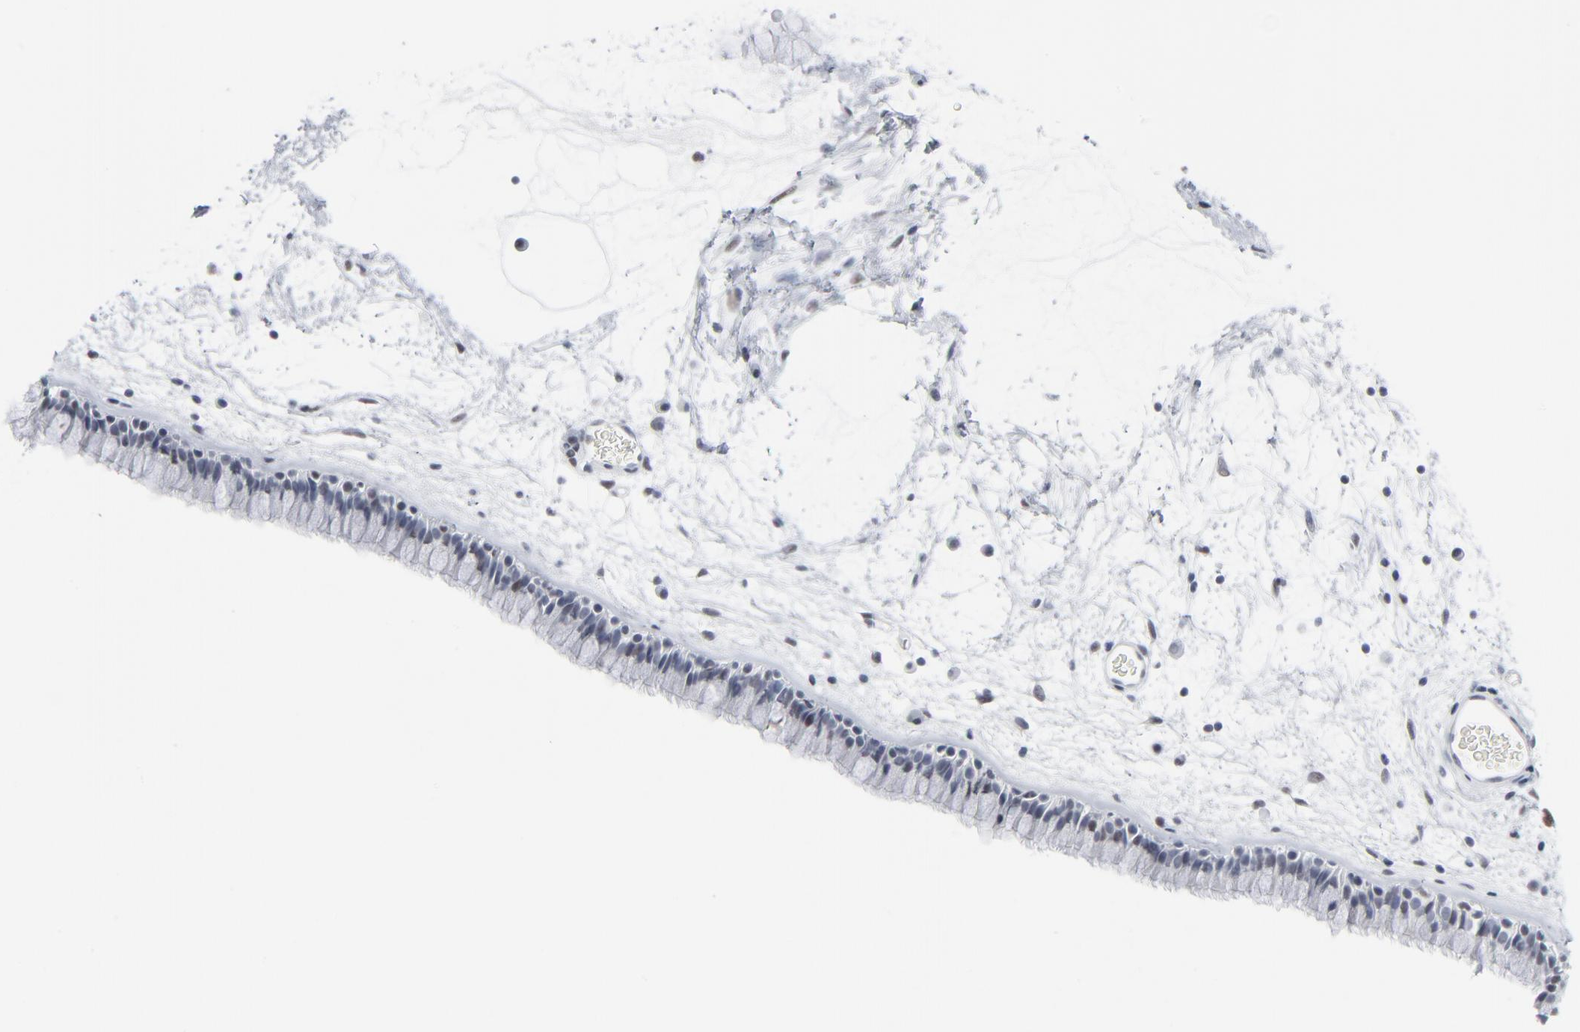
{"staining": {"intensity": "weak", "quantity": "25%-75%", "location": "nuclear"}, "tissue": "nasopharynx", "cell_type": "Respiratory epithelial cells", "image_type": "normal", "snomed": [{"axis": "morphology", "description": "Normal tissue, NOS"}, {"axis": "morphology", "description": "Inflammation, NOS"}, {"axis": "topography", "description": "Nasopharynx"}], "caption": "Respiratory epithelial cells exhibit weak nuclear positivity in approximately 25%-75% of cells in benign nasopharynx.", "gene": "SIRT1", "patient": {"sex": "male", "age": 48}}